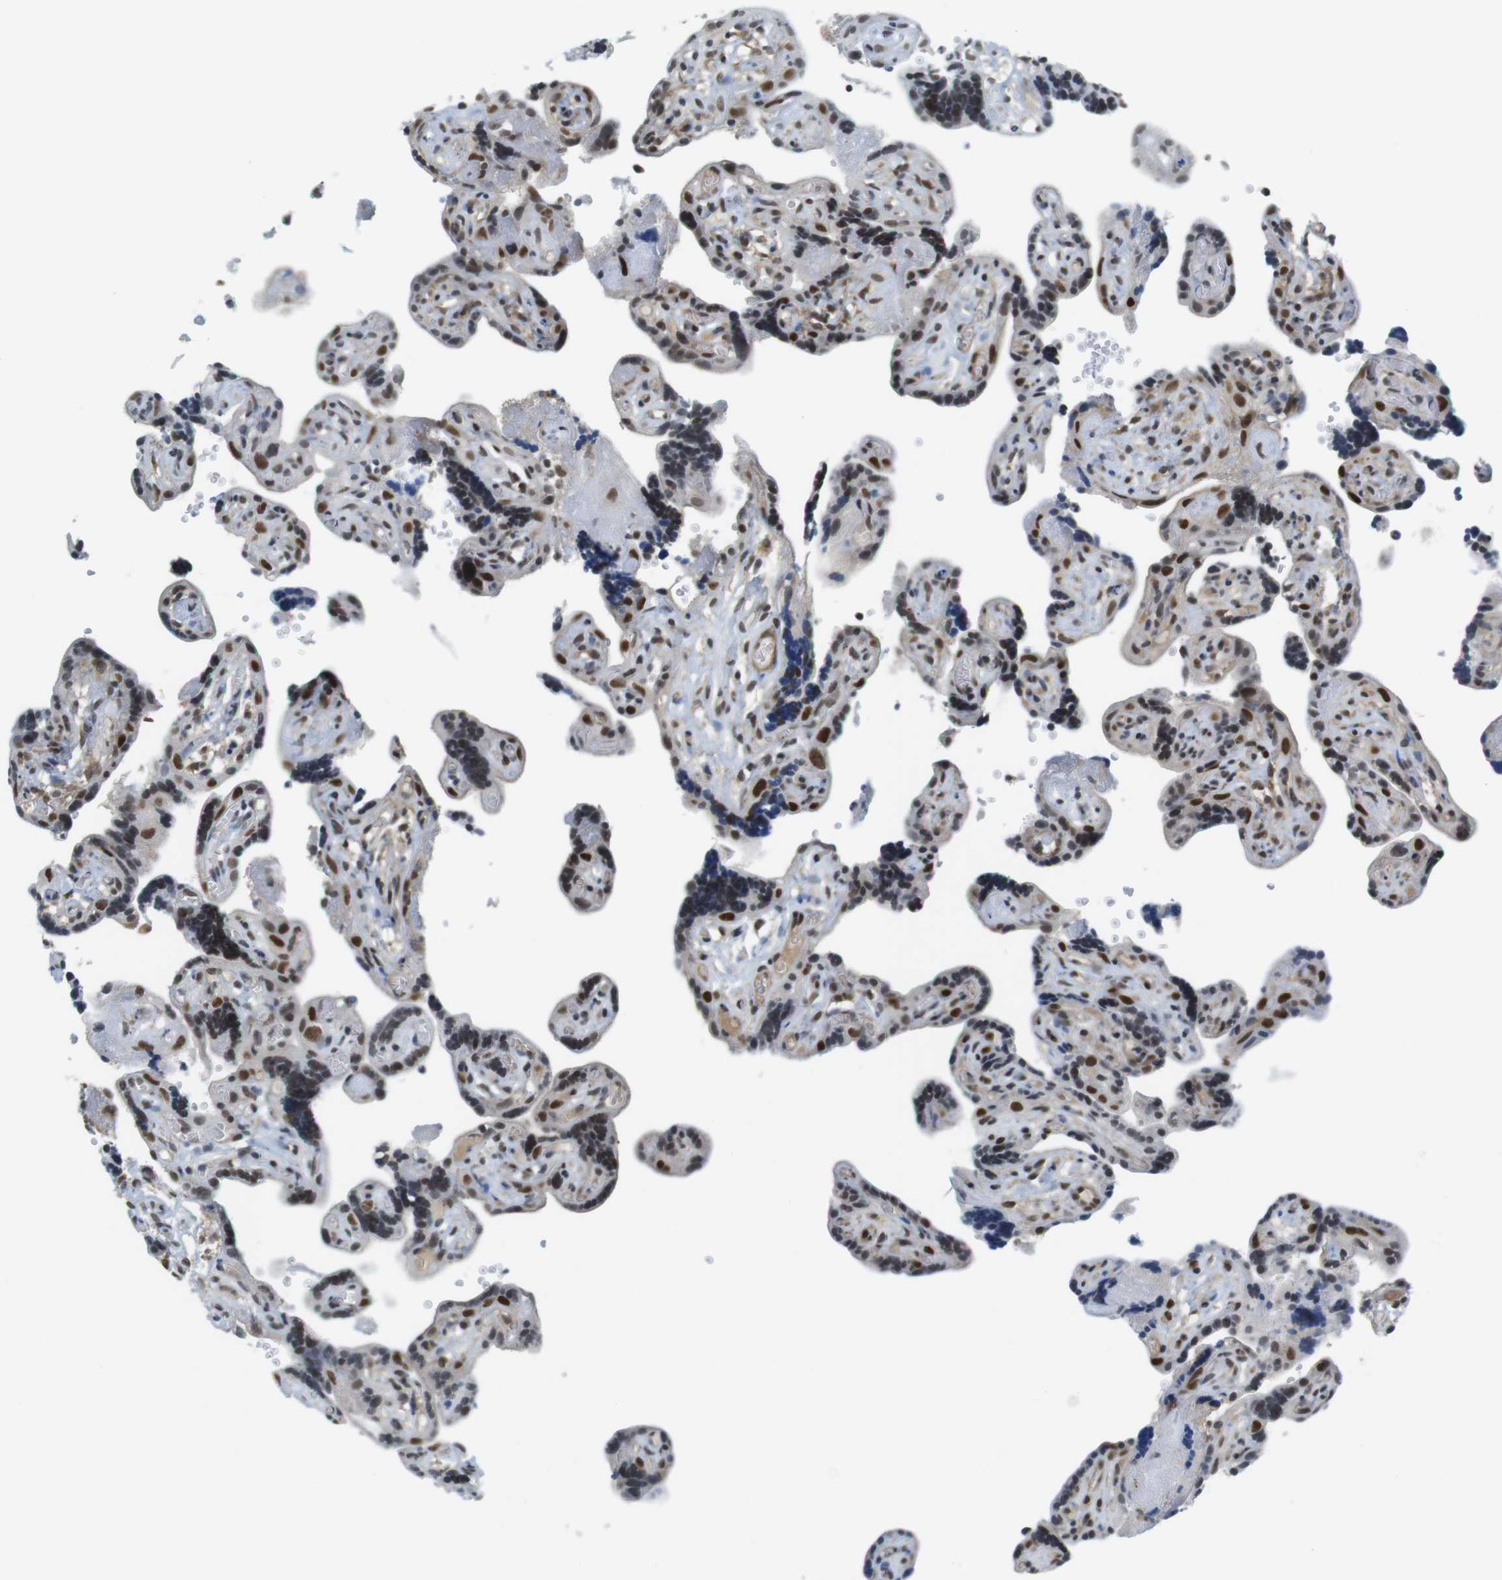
{"staining": {"intensity": "moderate", "quantity": ">75%", "location": "nuclear"}, "tissue": "placenta", "cell_type": "Decidual cells", "image_type": "normal", "snomed": [{"axis": "morphology", "description": "Normal tissue, NOS"}, {"axis": "topography", "description": "Placenta"}], "caption": "Moderate nuclear staining for a protein is appreciated in about >75% of decidual cells of normal placenta using immunohistochemistry.", "gene": "BRD4", "patient": {"sex": "female", "age": 30}}